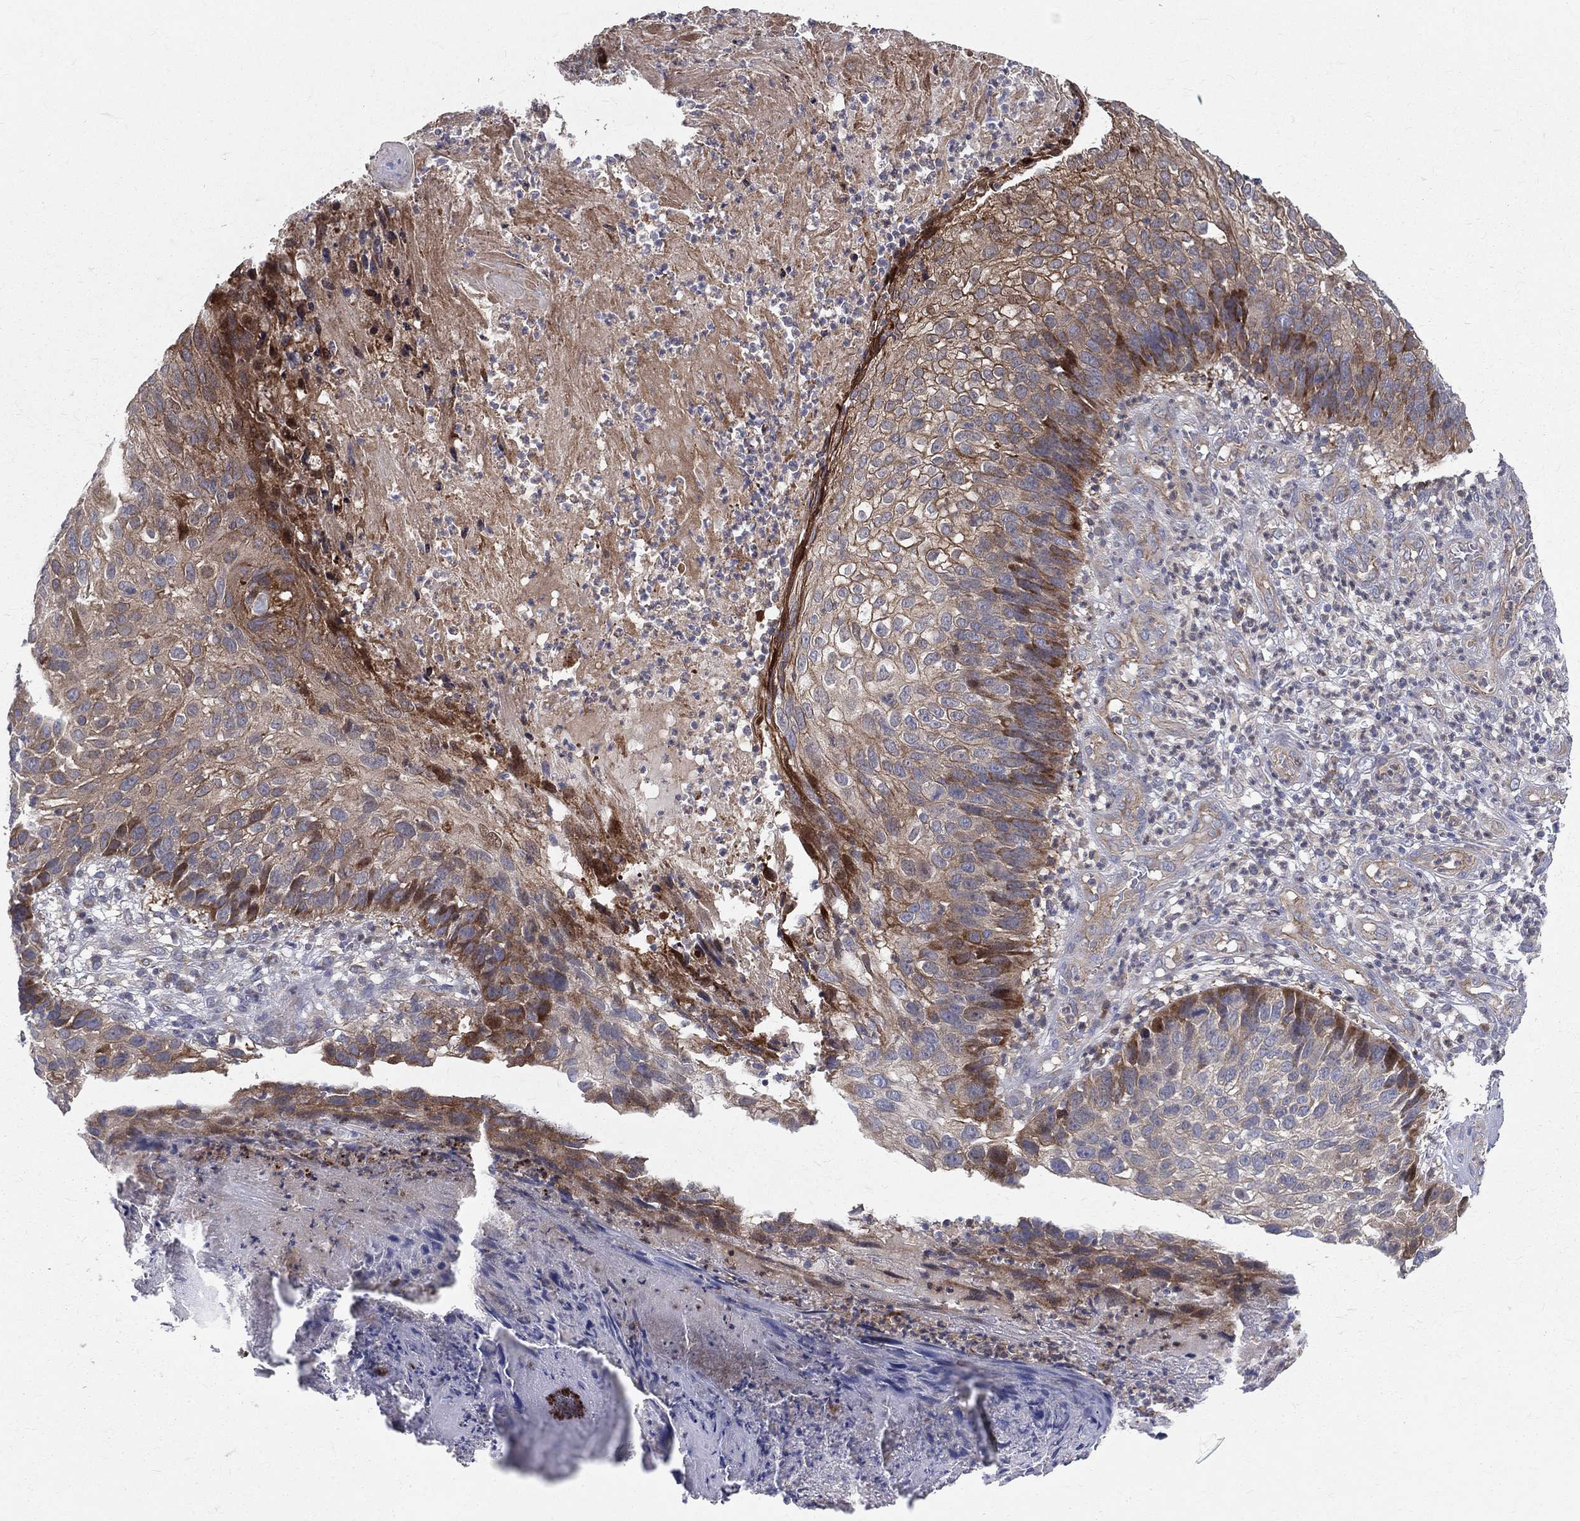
{"staining": {"intensity": "moderate", "quantity": "25%-75%", "location": "cytoplasmic/membranous"}, "tissue": "skin cancer", "cell_type": "Tumor cells", "image_type": "cancer", "snomed": [{"axis": "morphology", "description": "Squamous cell carcinoma, NOS"}, {"axis": "topography", "description": "Skin"}], "caption": "A medium amount of moderate cytoplasmic/membranous expression is identified in approximately 25%-75% of tumor cells in skin cancer (squamous cell carcinoma) tissue.", "gene": "POMZP3", "patient": {"sex": "male", "age": 92}}